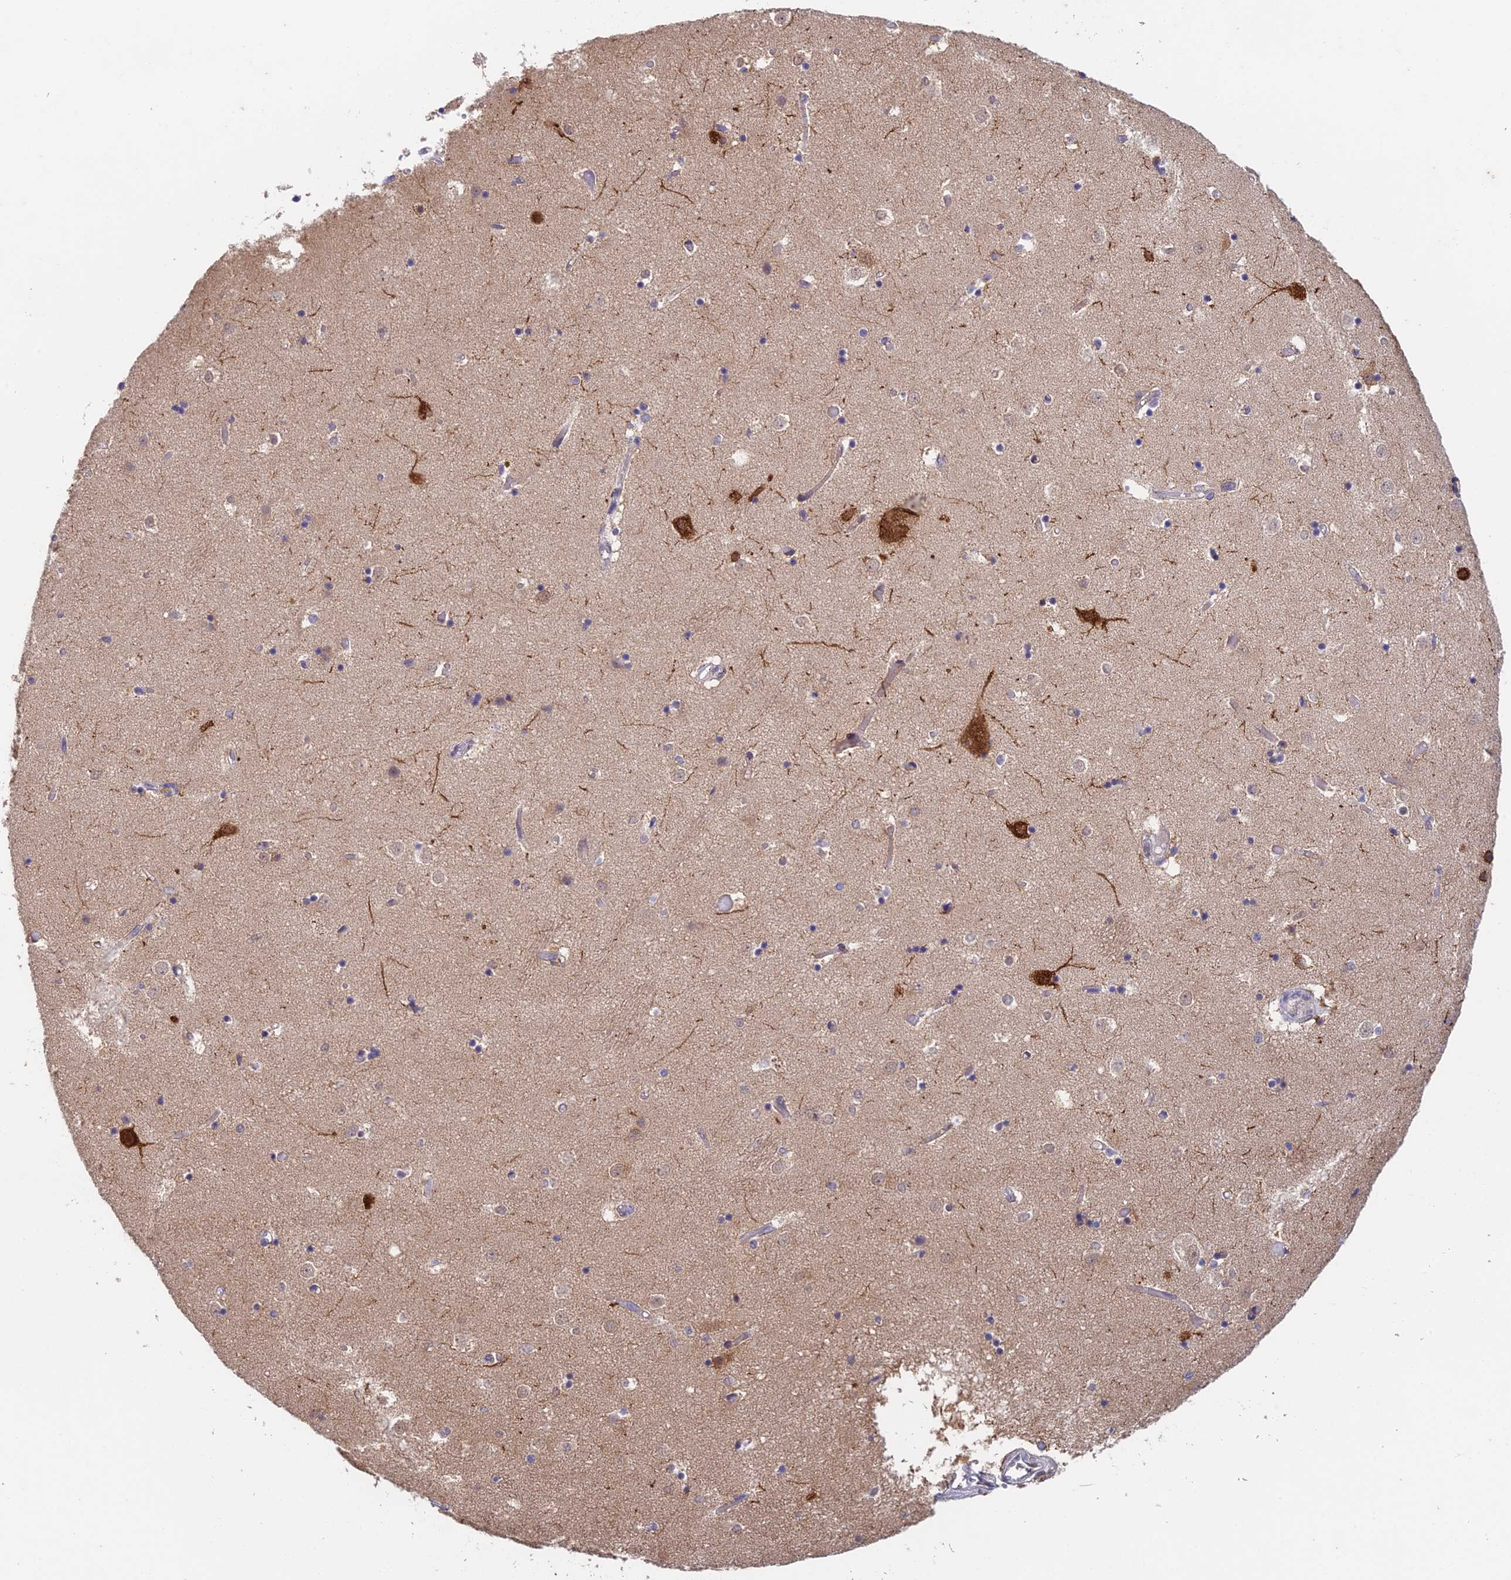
{"staining": {"intensity": "strong", "quantity": "<25%", "location": "cytoplasmic/membranous"}, "tissue": "caudate", "cell_type": "Glial cells", "image_type": "normal", "snomed": [{"axis": "morphology", "description": "Normal tissue, NOS"}, {"axis": "topography", "description": "Lateral ventricle wall"}], "caption": "Protein analysis of unremarkable caudate displays strong cytoplasmic/membranous positivity in approximately <25% of glial cells. Nuclei are stained in blue.", "gene": "MRPL17", "patient": {"sex": "female", "age": 52}}